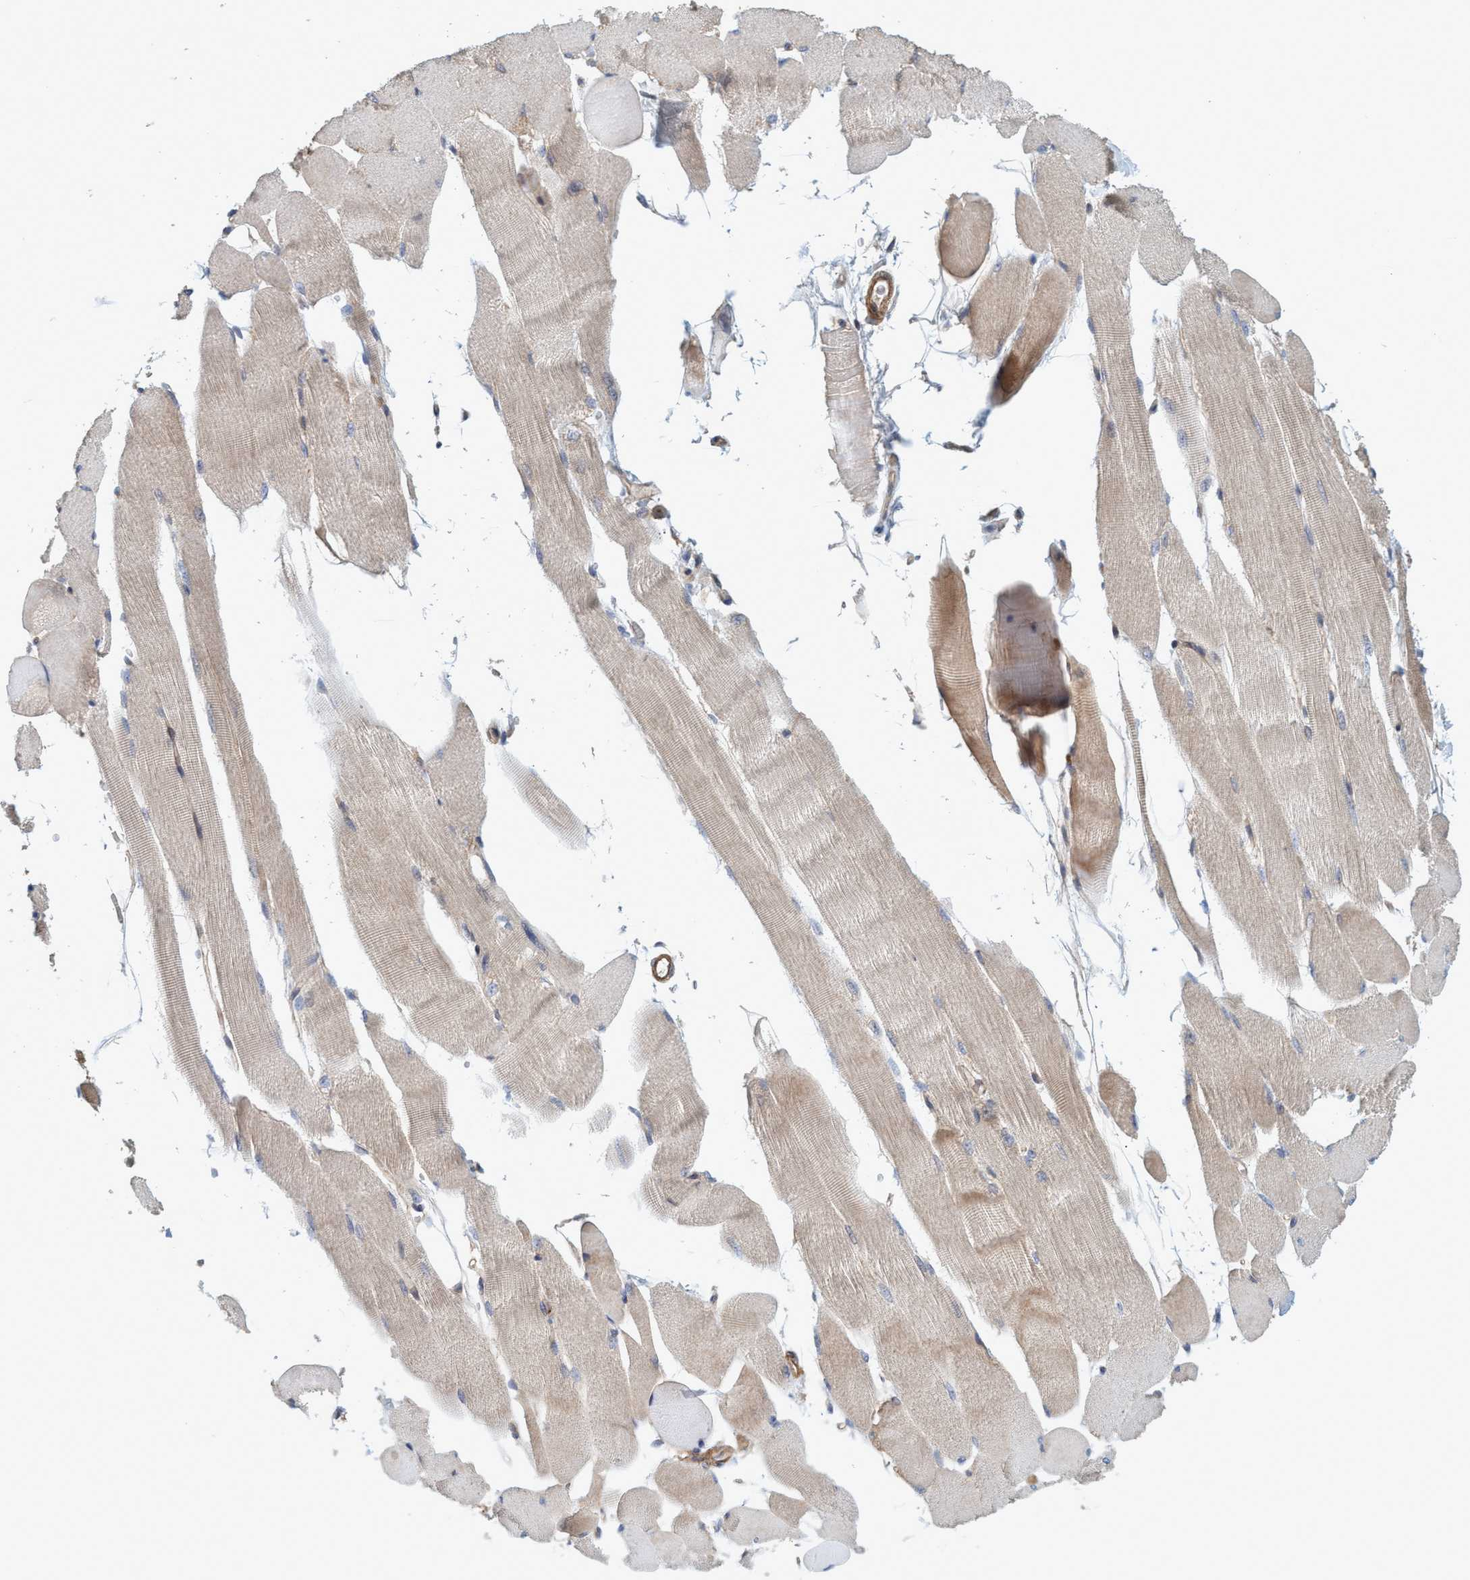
{"staining": {"intensity": "moderate", "quantity": "25%-75%", "location": "cytoplasmic/membranous"}, "tissue": "skeletal muscle", "cell_type": "Myocytes", "image_type": "normal", "snomed": [{"axis": "morphology", "description": "Normal tissue, NOS"}, {"axis": "topography", "description": "Skeletal muscle"}, {"axis": "topography", "description": "Peripheral nerve tissue"}], "caption": "Protein analysis of normal skeletal muscle displays moderate cytoplasmic/membranous expression in about 25%-75% of myocytes. The protein of interest is shown in brown color, while the nuclei are stained blue.", "gene": "SPECC1", "patient": {"sex": "female", "age": 84}}